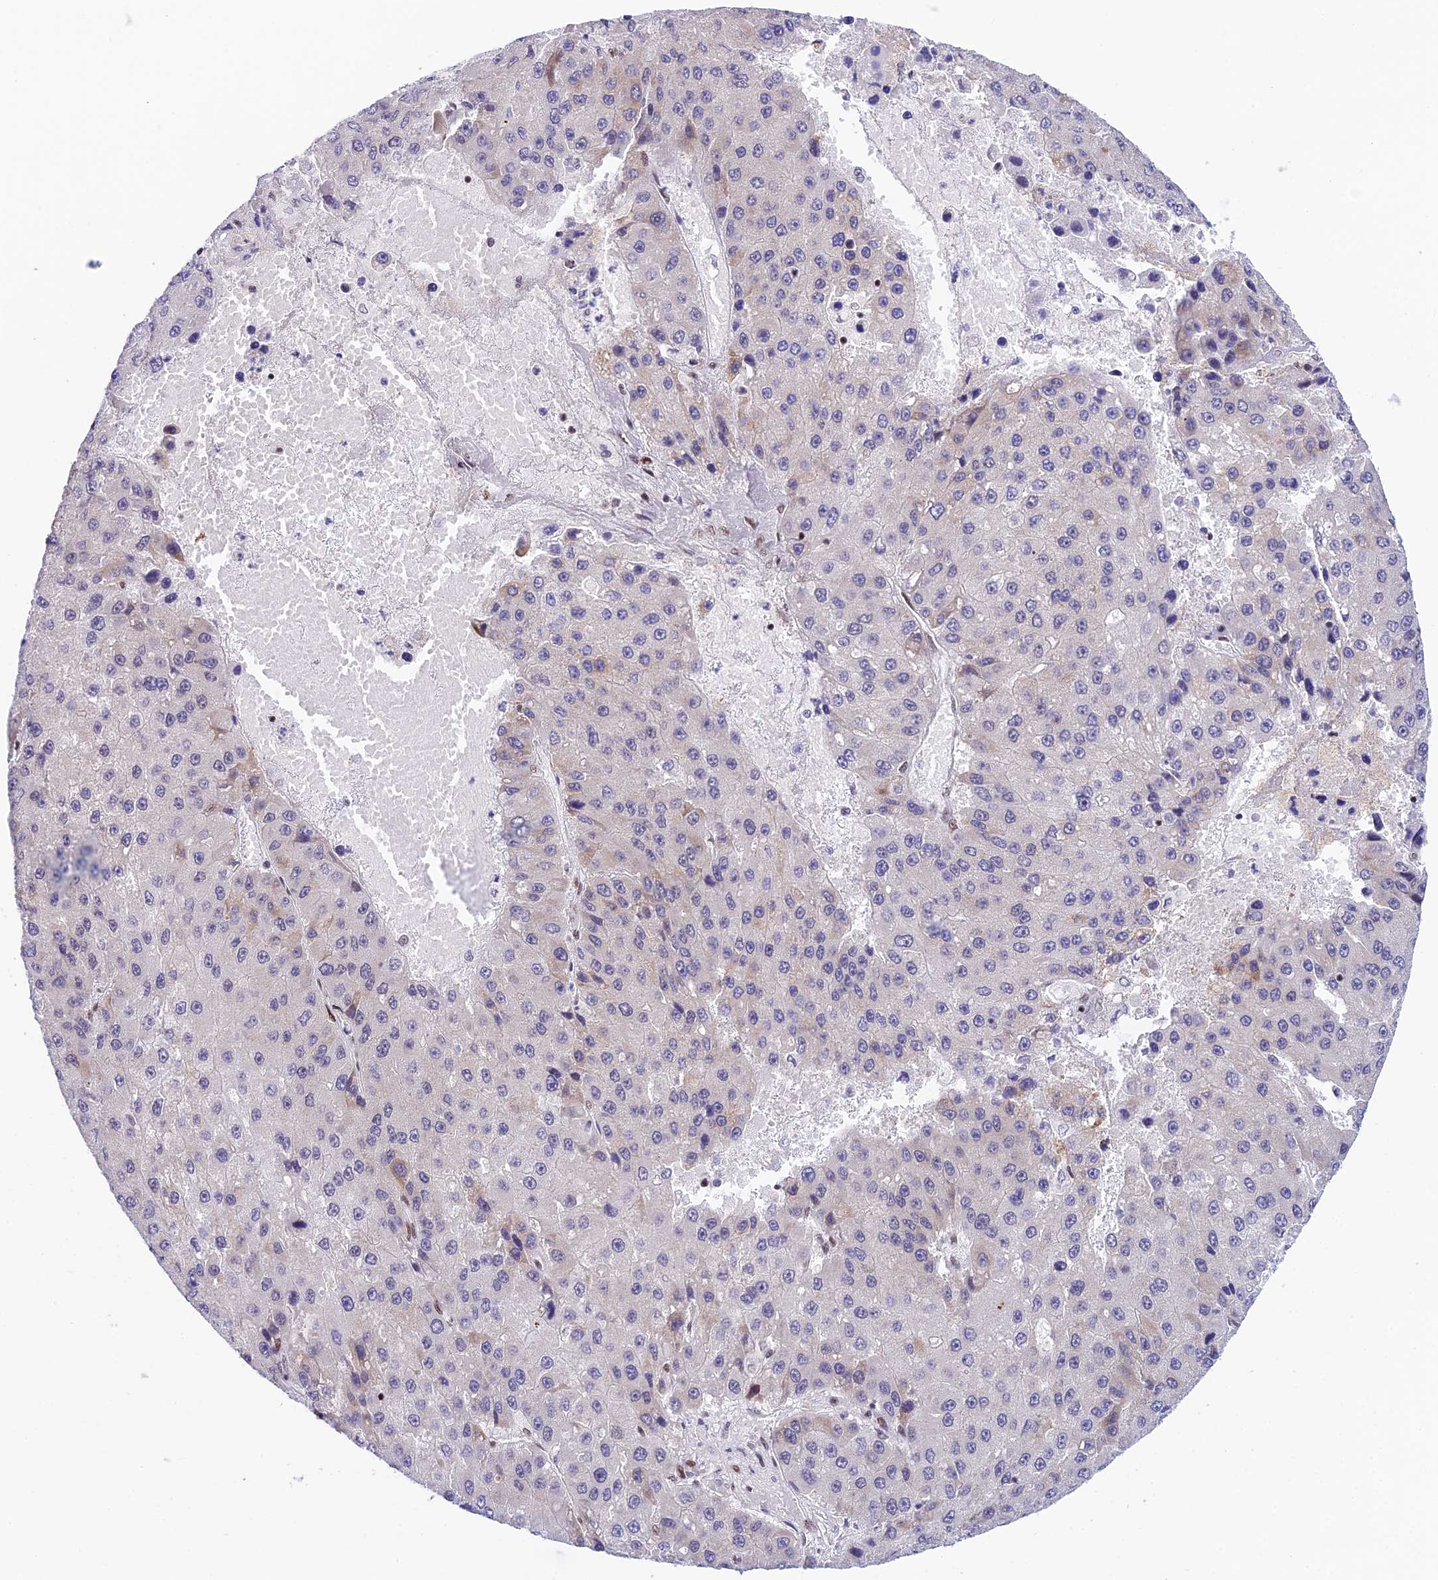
{"staining": {"intensity": "weak", "quantity": "<25%", "location": "cytoplasmic/membranous"}, "tissue": "liver cancer", "cell_type": "Tumor cells", "image_type": "cancer", "snomed": [{"axis": "morphology", "description": "Carcinoma, Hepatocellular, NOS"}, {"axis": "topography", "description": "Liver"}], "caption": "A histopathology image of hepatocellular carcinoma (liver) stained for a protein displays no brown staining in tumor cells.", "gene": "USP22", "patient": {"sex": "female", "age": 73}}